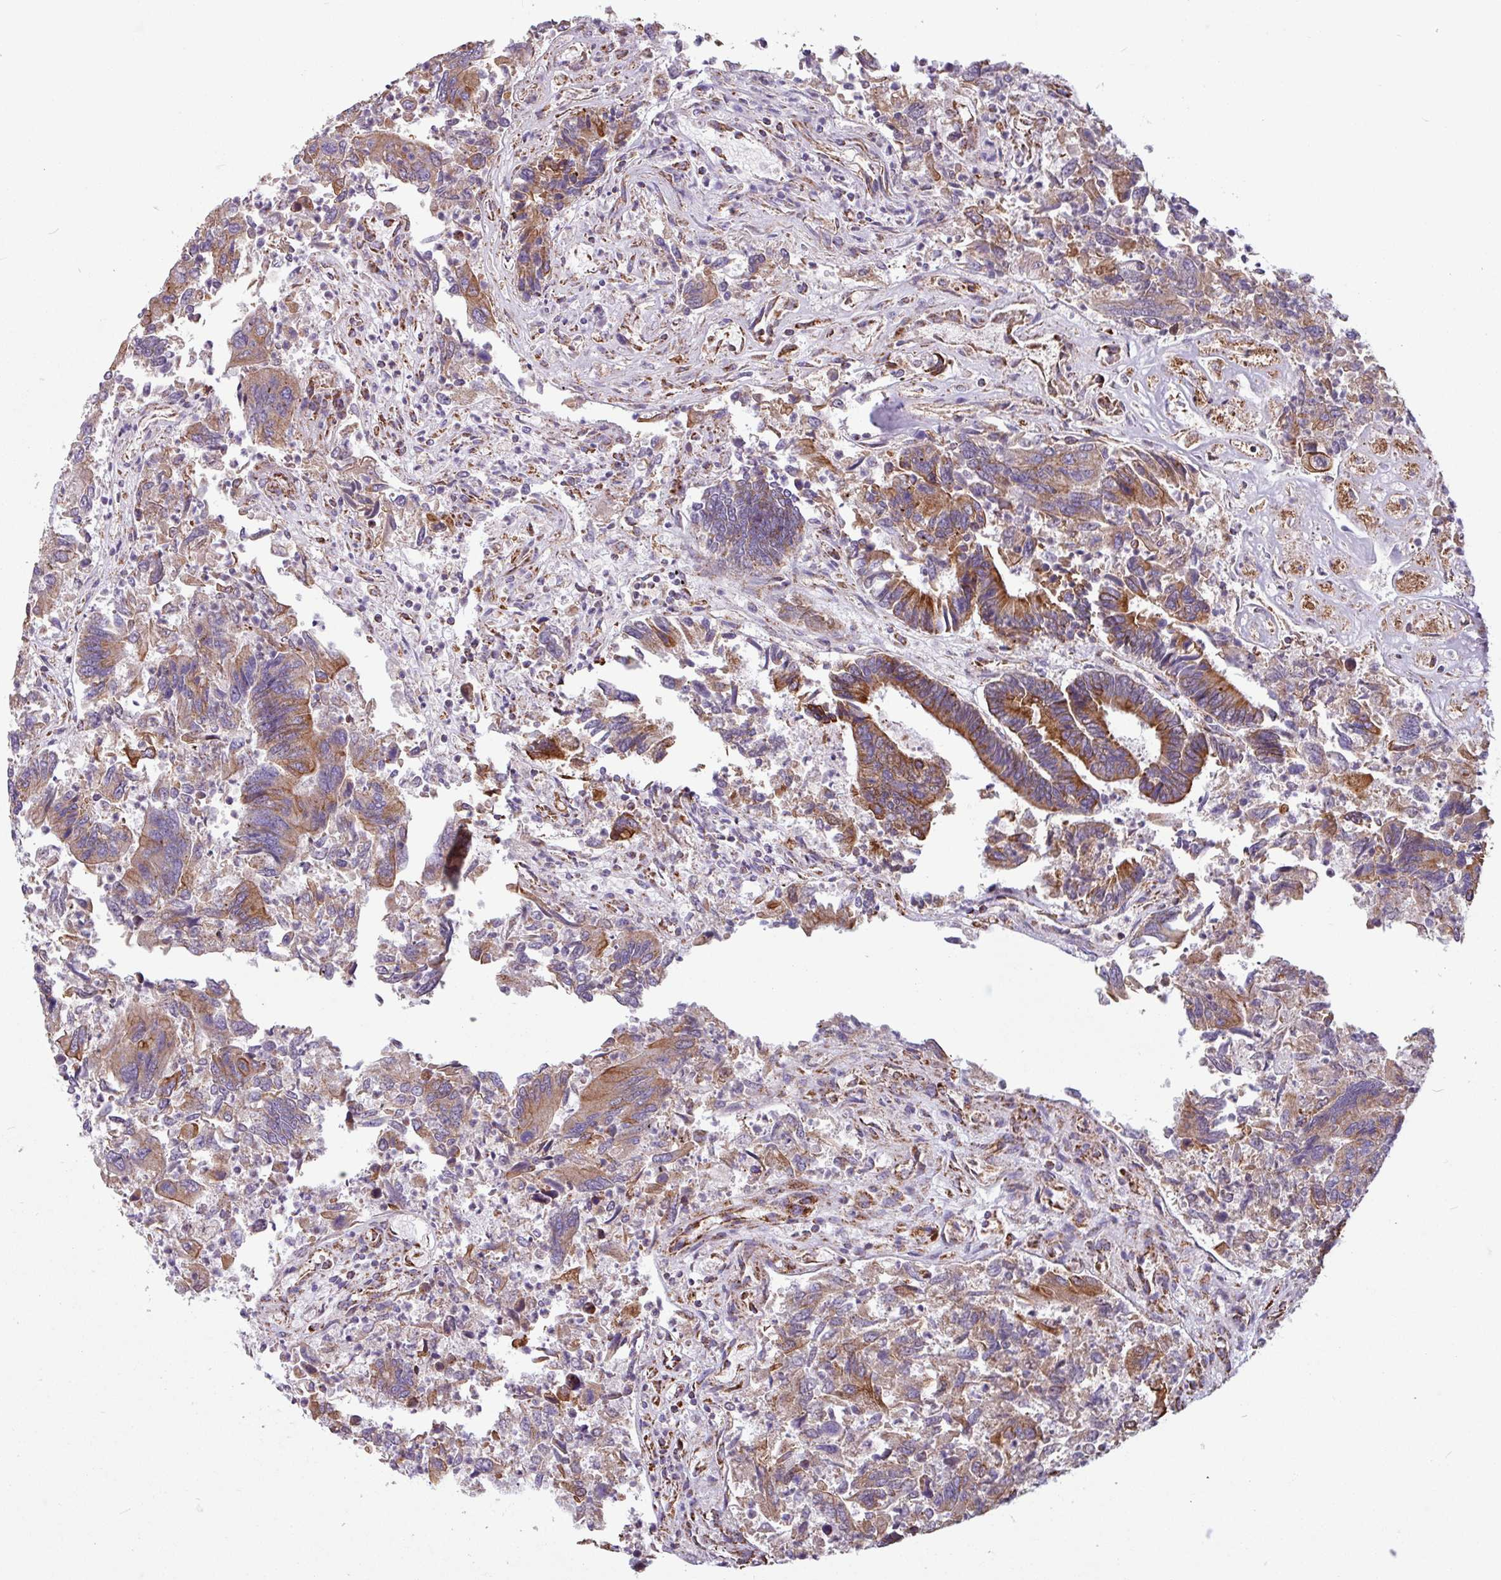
{"staining": {"intensity": "moderate", "quantity": "25%-75%", "location": "cytoplasmic/membranous"}, "tissue": "colorectal cancer", "cell_type": "Tumor cells", "image_type": "cancer", "snomed": [{"axis": "morphology", "description": "Adenocarcinoma, NOS"}, {"axis": "topography", "description": "Colon"}], "caption": "Colorectal cancer tissue displays moderate cytoplasmic/membranous positivity in approximately 25%-75% of tumor cells, visualized by immunohistochemistry.", "gene": "CAMK1", "patient": {"sex": "female", "age": 67}}